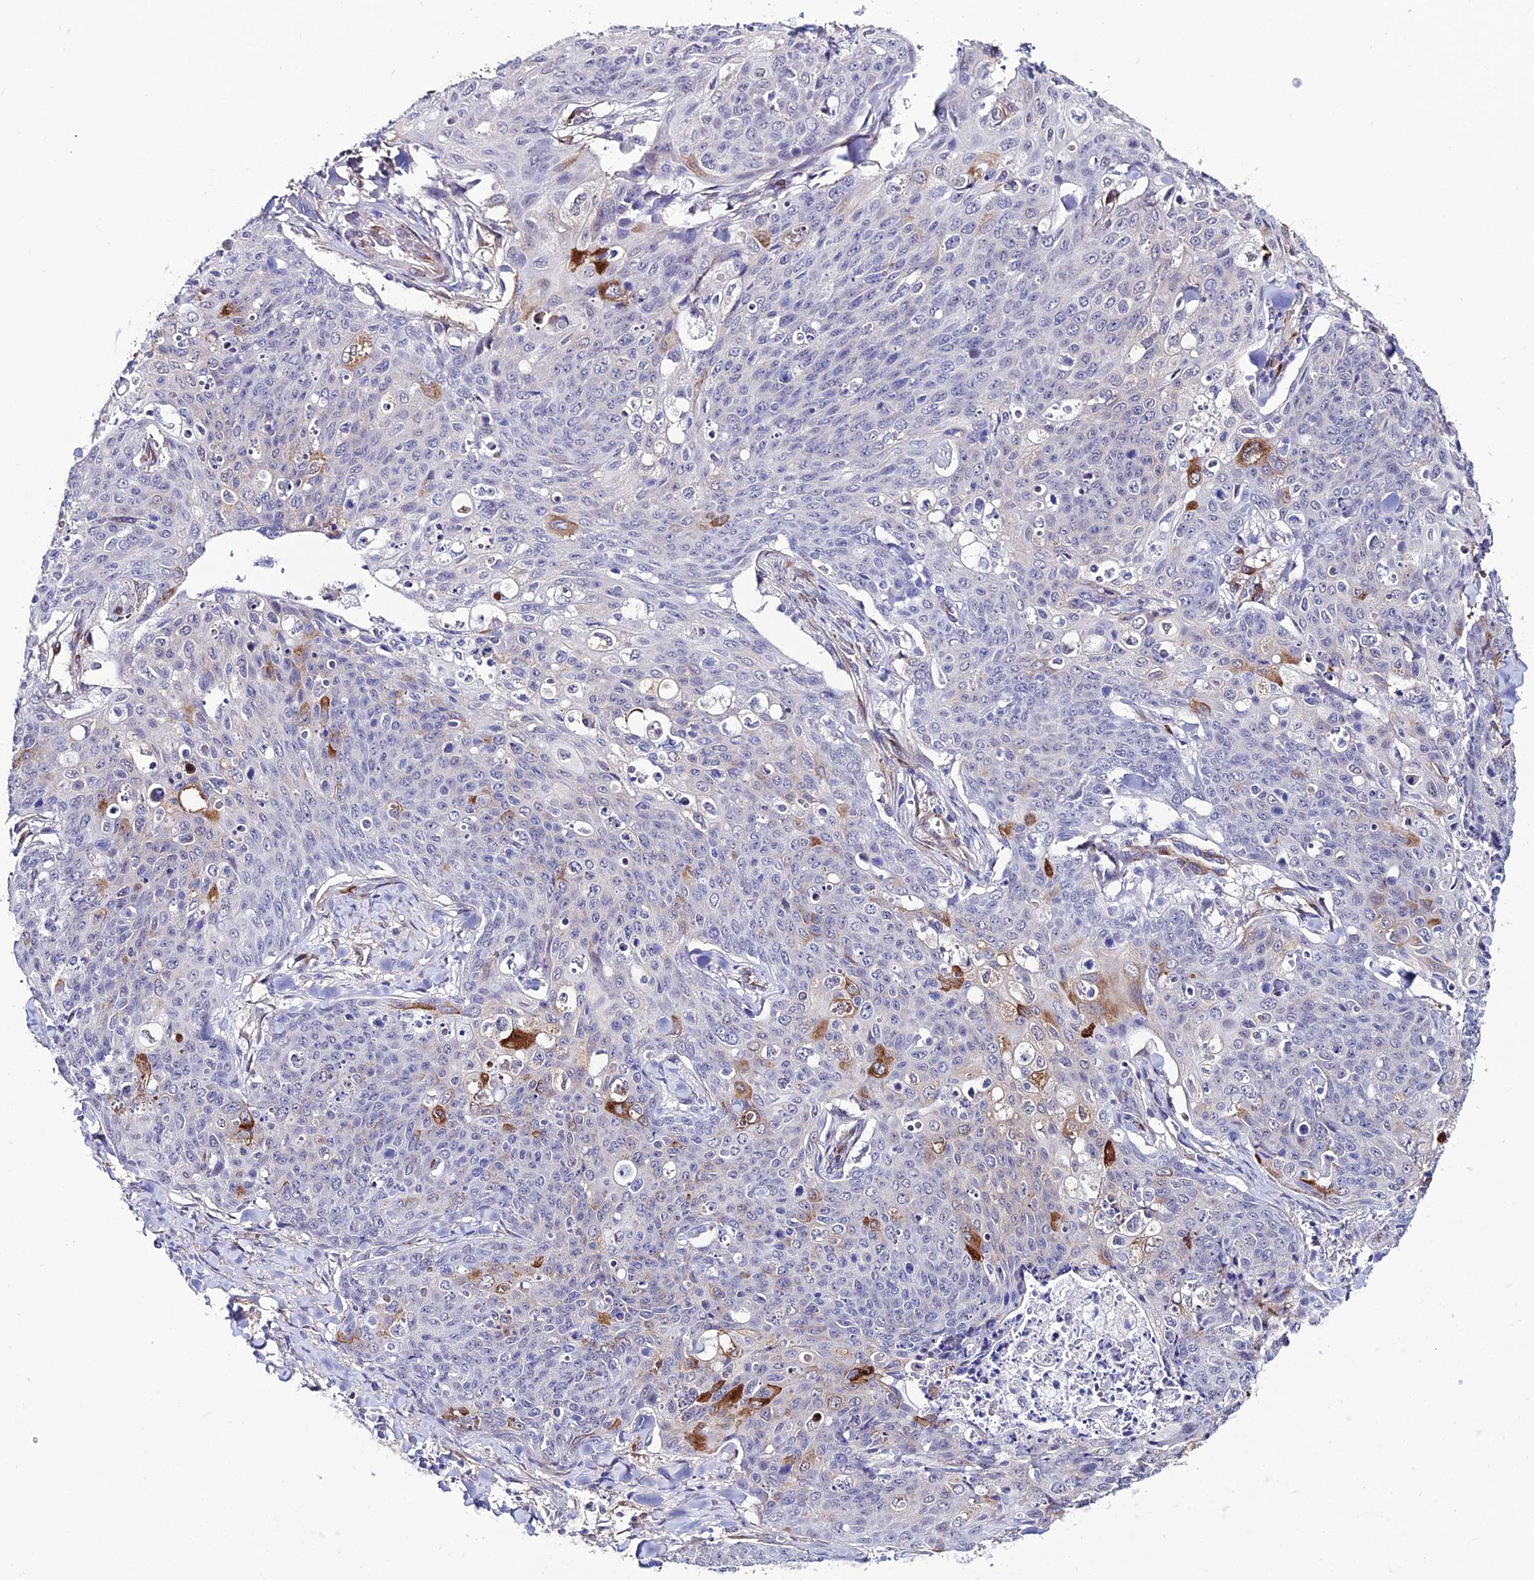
{"staining": {"intensity": "strong", "quantity": "<25%", "location": "cytoplasmic/membranous"}, "tissue": "skin cancer", "cell_type": "Tumor cells", "image_type": "cancer", "snomed": [{"axis": "morphology", "description": "Squamous cell carcinoma, NOS"}, {"axis": "topography", "description": "Skin"}, {"axis": "topography", "description": "Vulva"}], "caption": "Immunohistochemistry (IHC) of human skin cancer shows medium levels of strong cytoplasmic/membranous staining in approximately <25% of tumor cells.", "gene": "SYT15", "patient": {"sex": "female", "age": 85}}